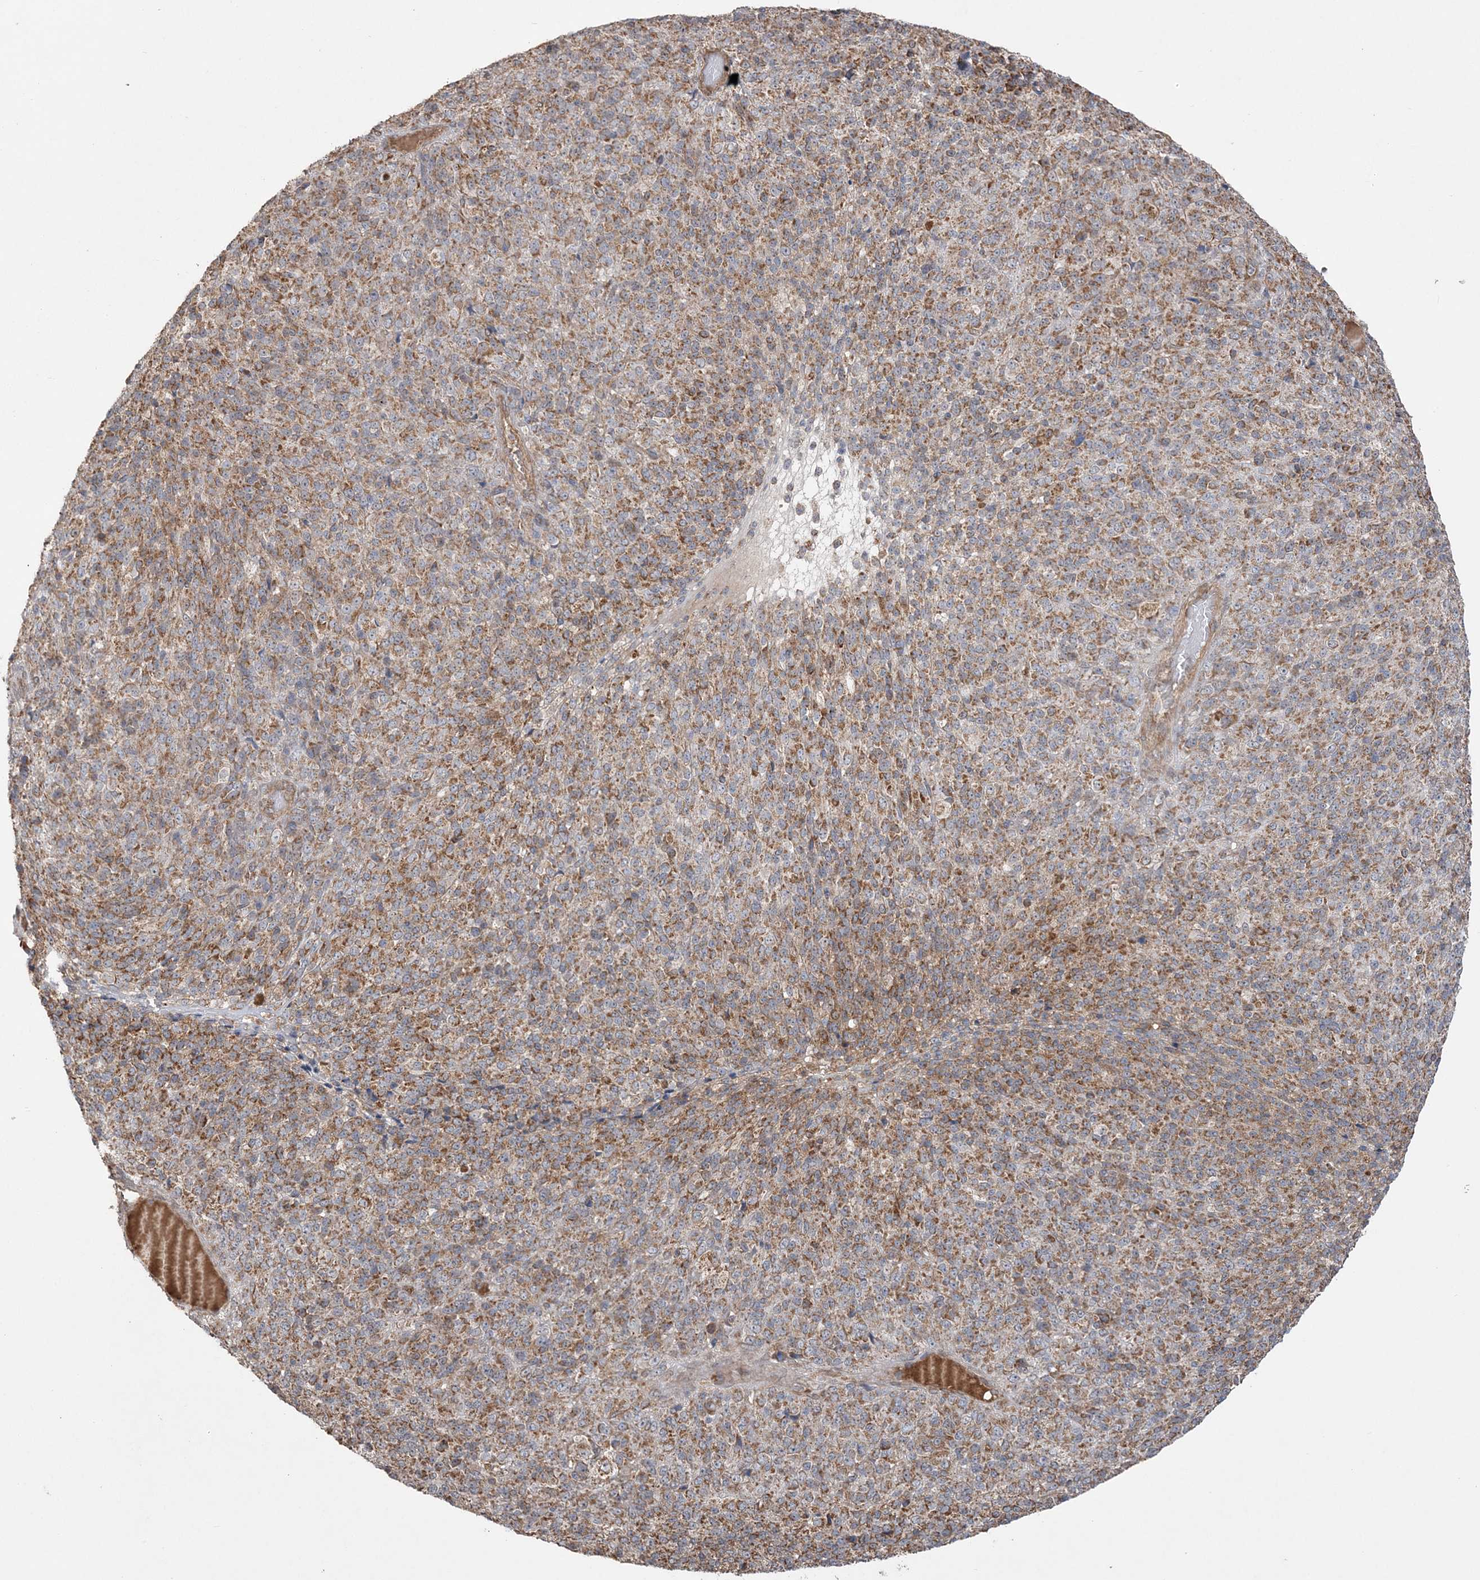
{"staining": {"intensity": "moderate", "quantity": ">75%", "location": "cytoplasmic/membranous"}, "tissue": "melanoma", "cell_type": "Tumor cells", "image_type": "cancer", "snomed": [{"axis": "morphology", "description": "Malignant melanoma, Metastatic site"}, {"axis": "topography", "description": "Brain"}], "caption": "DAB (3,3'-diaminobenzidine) immunohistochemical staining of melanoma exhibits moderate cytoplasmic/membranous protein expression in about >75% of tumor cells.", "gene": "SCLT1", "patient": {"sex": "female", "age": 56}}